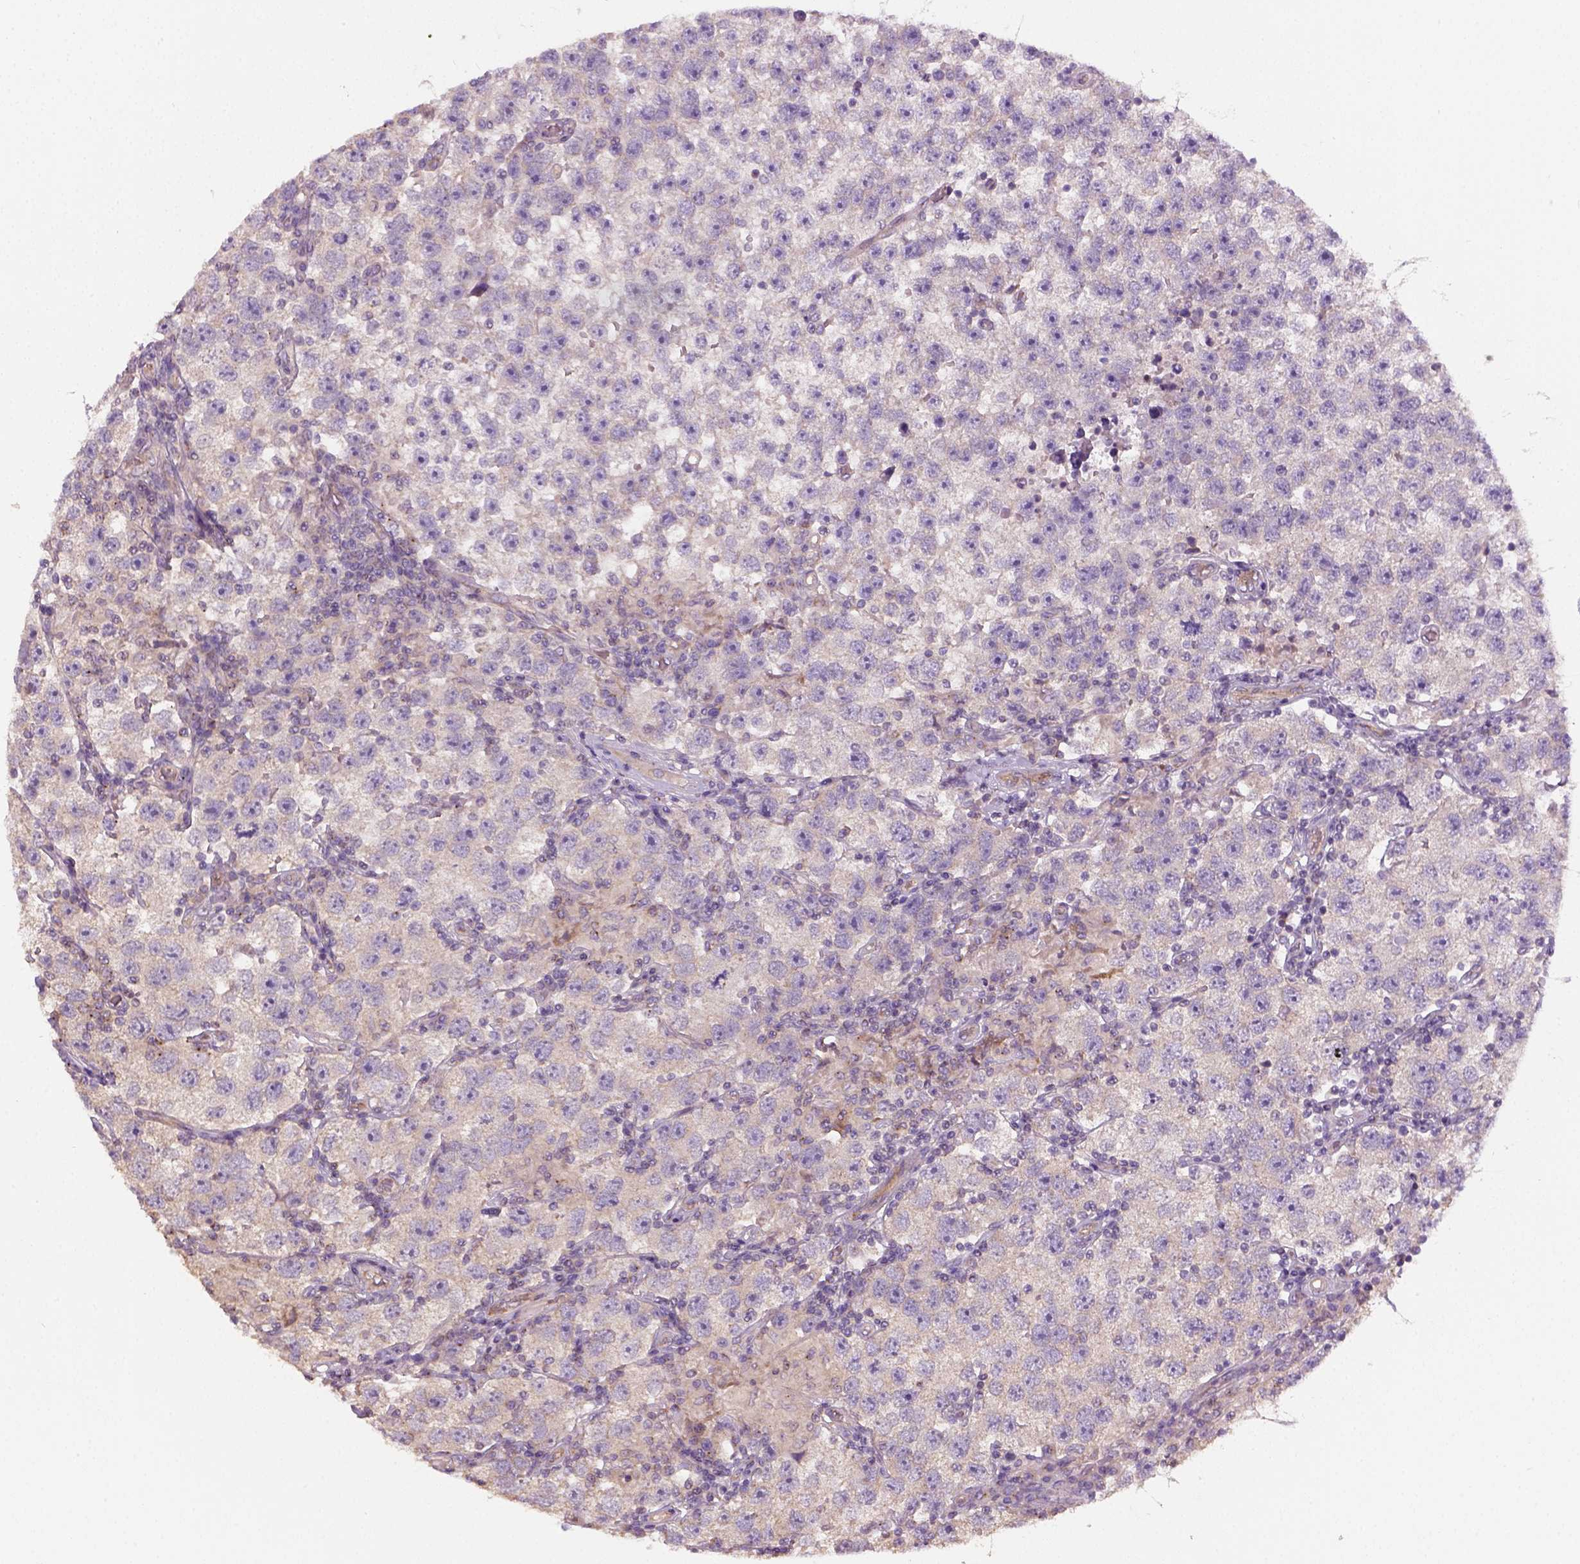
{"staining": {"intensity": "weak", "quantity": ">75%", "location": "cytoplasmic/membranous"}, "tissue": "testis cancer", "cell_type": "Tumor cells", "image_type": "cancer", "snomed": [{"axis": "morphology", "description": "Seminoma, NOS"}, {"axis": "topography", "description": "Testis"}], "caption": "Tumor cells exhibit low levels of weak cytoplasmic/membranous positivity in about >75% of cells in human testis seminoma. (brown staining indicates protein expression, while blue staining denotes nuclei).", "gene": "CRACR2A", "patient": {"sex": "male", "age": 26}}